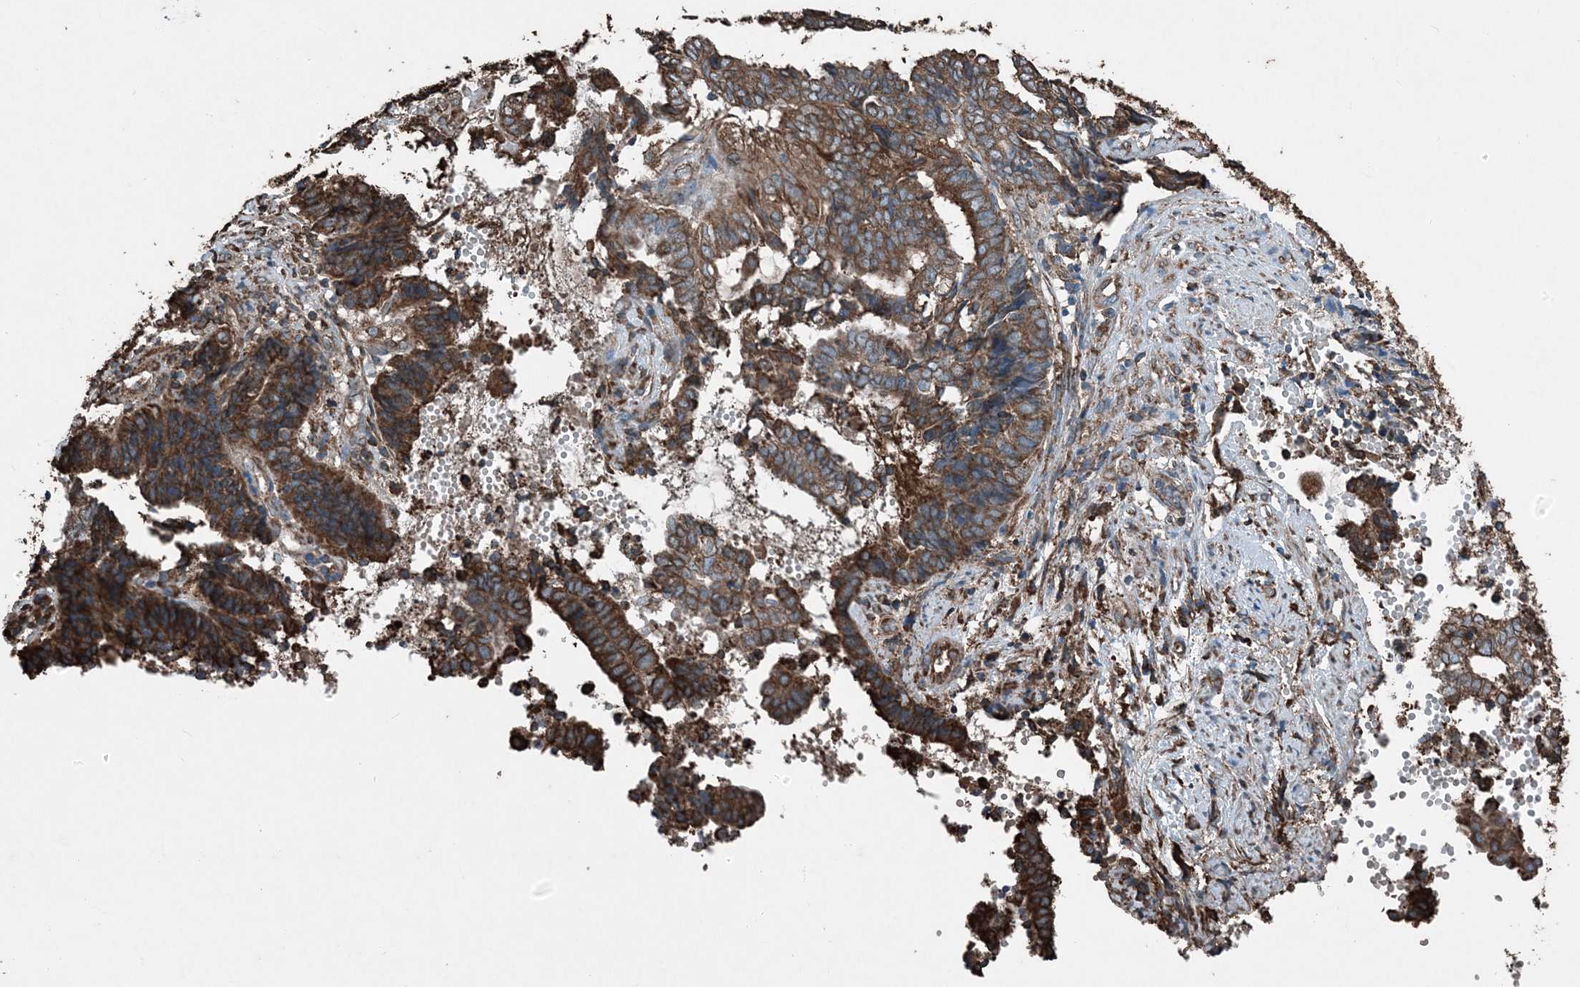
{"staining": {"intensity": "strong", "quantity": ">75%", "location": "cytoplasmic/membranous"}, "tissue": "endometrial cancer", "cell_type": "Tumor cells", "image_type": "cancer", "snomed": [{"axis": "morphology", "description": "Adenocarcinoma, NOS"}, {"axis": "topography", "description": "Uterus"}, {"axis": "topography", "description": "Endometrium"}], "caption": "Adenocarcinoma (endometrial) was stained to show a protein in brown. There is high levels of strong cytoplasmic/membranous positivity in about >75% of tumor cells. The protein of interest is stained brown, and the nuclei are stained in blue (DAB (3,3'-diaminobenzidine) IHC with brightfield microscopy, high magnification).", "gene": "PDIA6", "patient": {"sex": "female", "age": 70}}